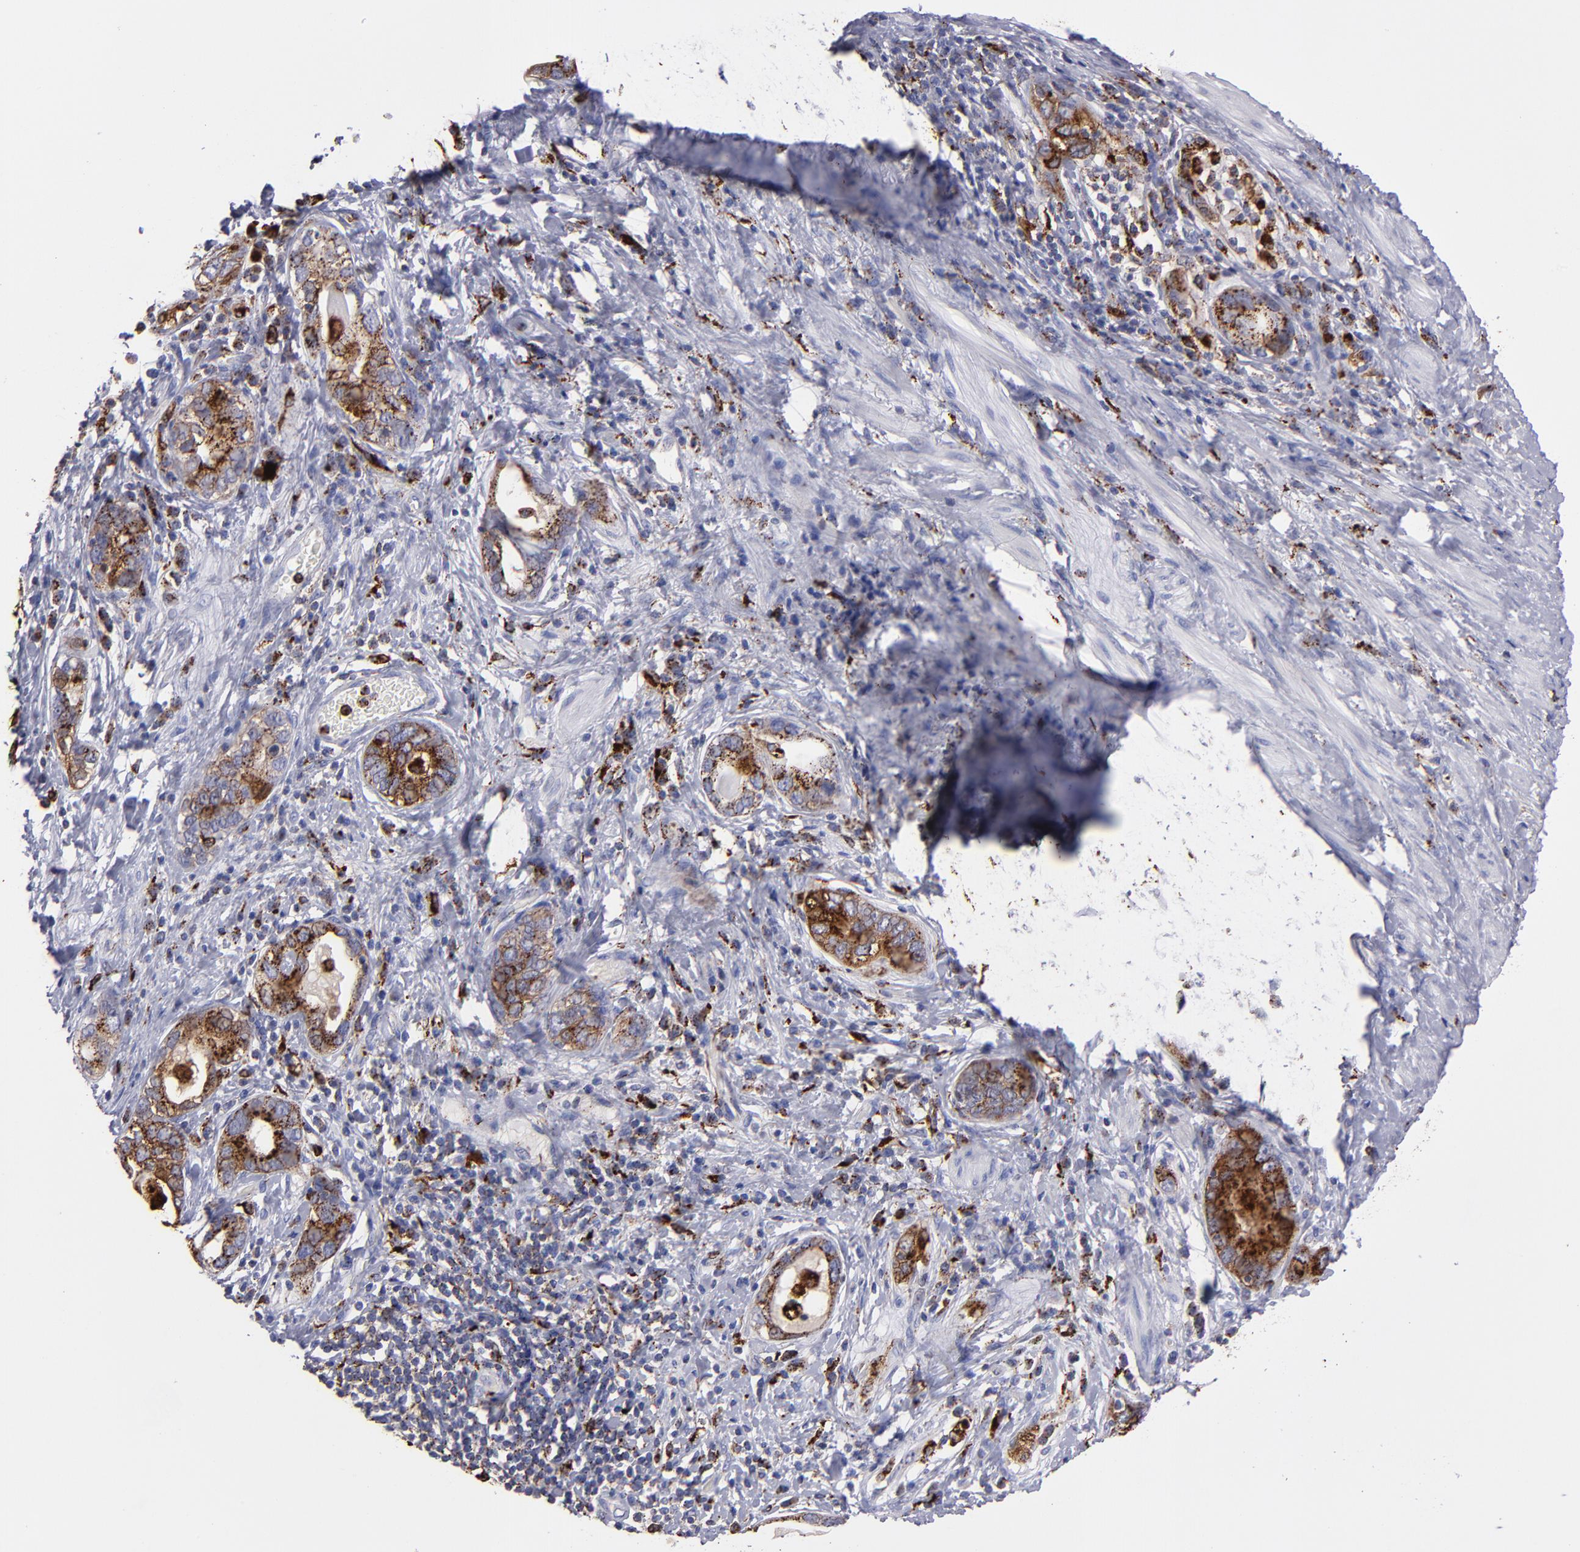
{"staining": {"intensity": "strong", "quantity": ">75%", "location": "cytoplasmic/membranous"}, "tissue": "stomach cancer", "cell_type": "Tumor cells", "image_type": "cancer", "snomed": [{"axis": "morphology", "description": "Adenocarcinoma, NOS"}, {"axis": "topography", "description": "Stomach, lower"}], "caption": "Tumor cells exhibit strong cytoplasmic/membranous staining in approximately >75% of cells in adenocarcinoma (stomach).", "gene": "CTSS", "patient": {"sex": "female", "age": 93}}